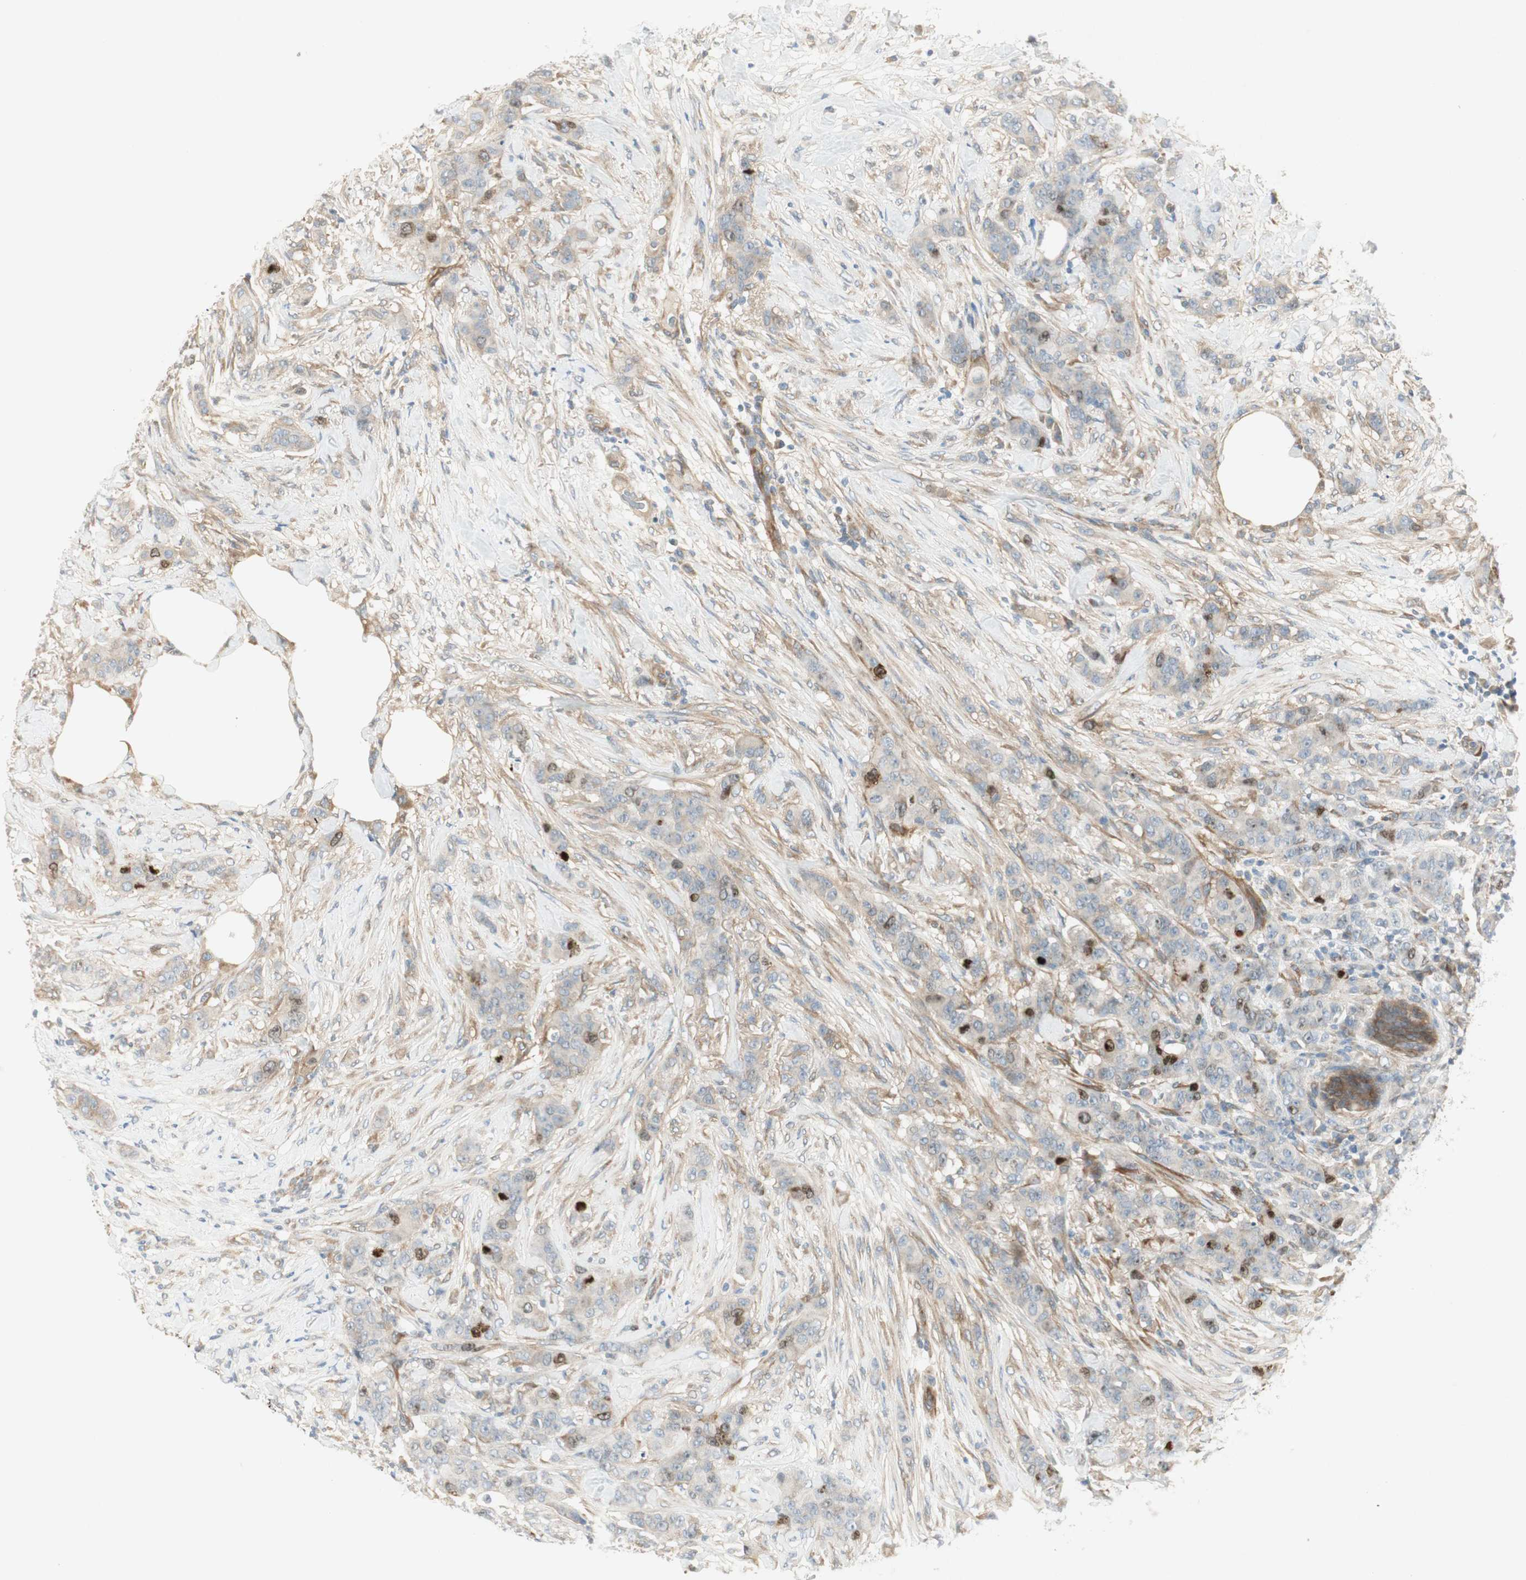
{"staining": {"intensity": "weak", "quantity": "<25%", "location": "nuclear"}, "tissue": "breast cancer", "cell_type": "Tumor cells", "image_type": "cancer", "snomed": [{"axis": "morphology", "description": "Duct carcinoma"}, {"axis": "topography", "description": "Breast"}], "caption": "The histopathology image reveals no significant expression in tumor cells of breast infiltrating ductal carcinoma.", "gene": "STON1-GTF2A1L", "patient": {"sex": "female", "age": 40}}